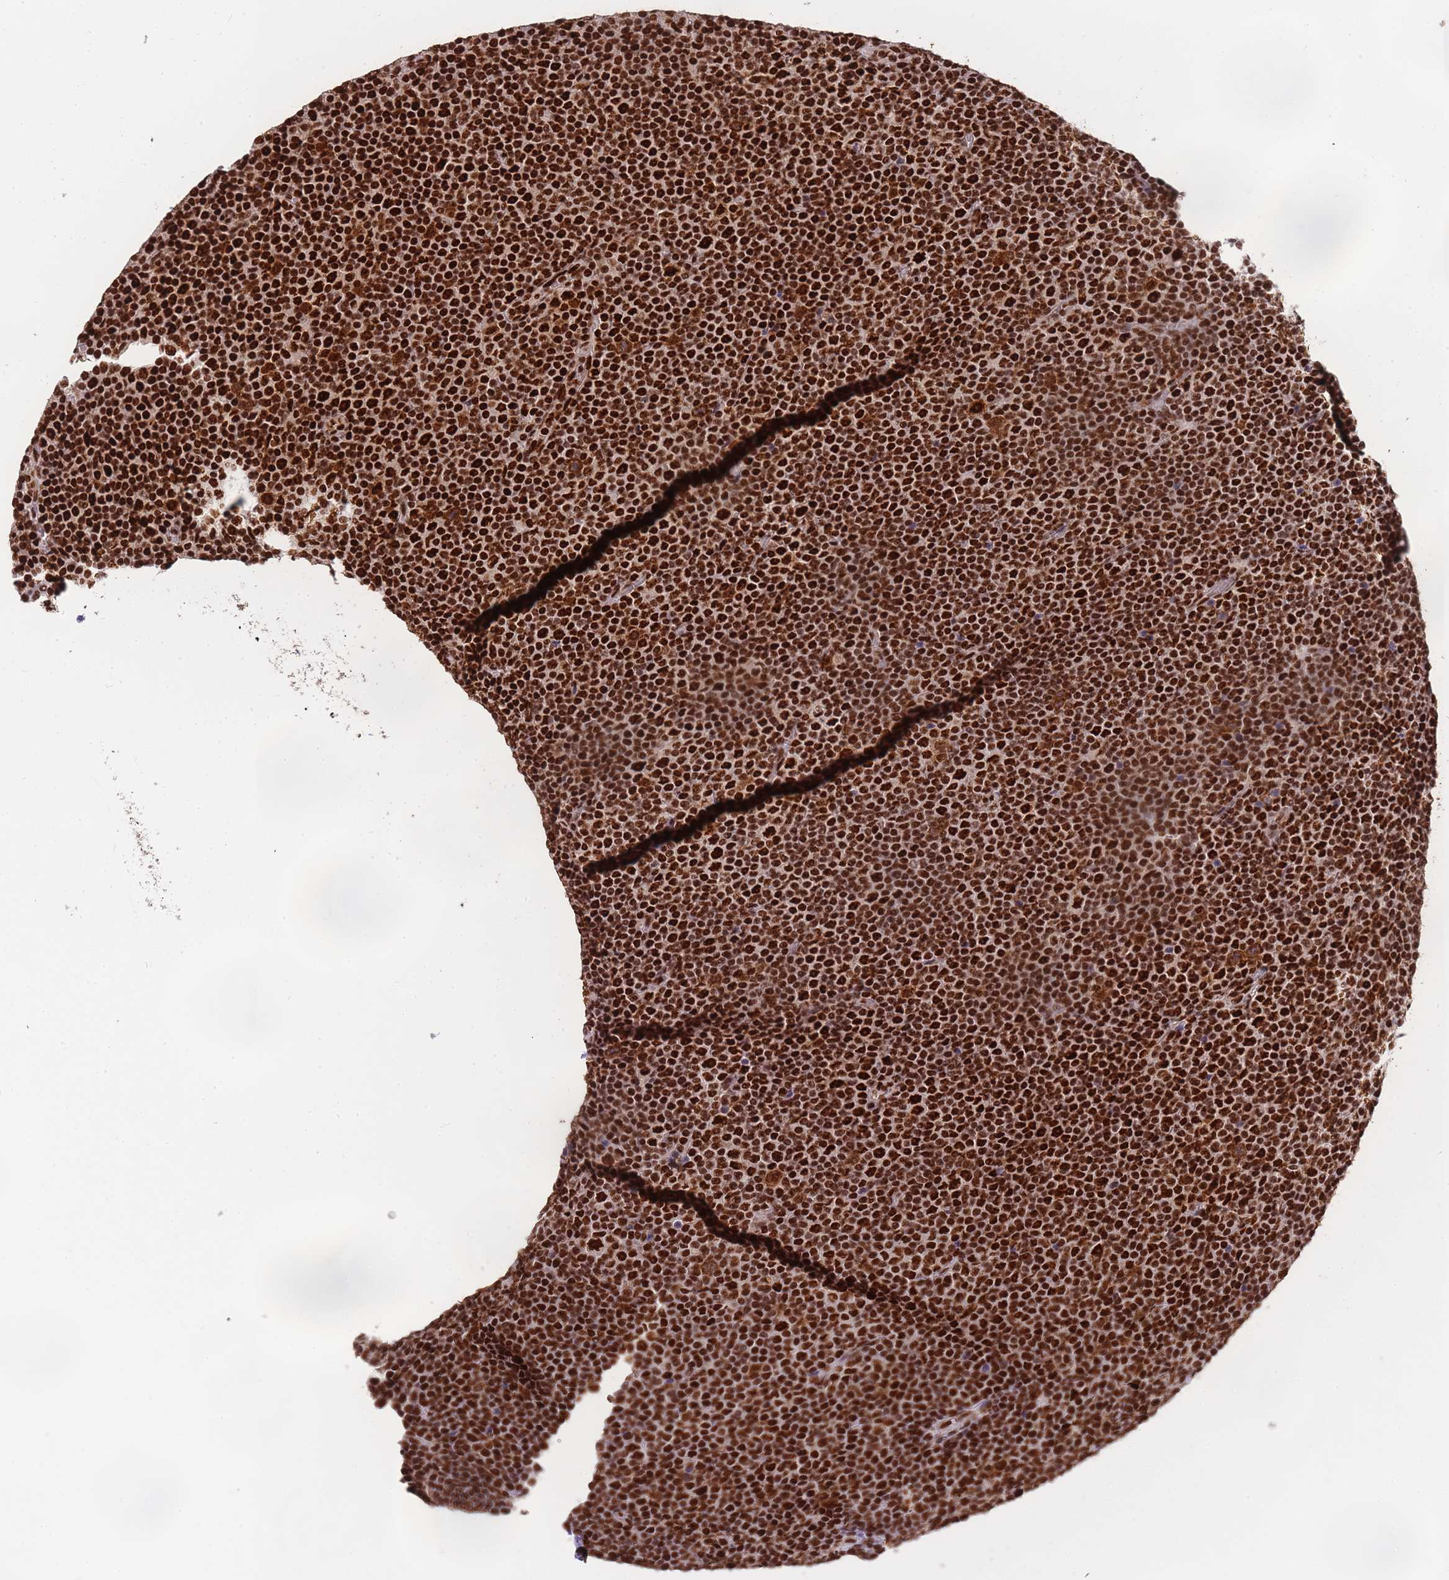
{"staining": {"intensity": "strong", "quantity": ">75%", "location": "nuclear"}, "tissue": "lymphoma", "cell_type": "Tumor cells", "image_type": "cancer", "snomed": [{"axis": "morphology", "description": "Malignant lymphoma, non-Hodgkin's type, Low grade"}, {"axis": "topography", "description": "Lymph node"}], "caption": "A brown stain highlights strong nuclear staining of a protein in human low-grade malignant lymphoma, non-Hodgkin's type tumor cells.", "gene": "PRKDC", "patient": {"sex": "female", "age": 67}}